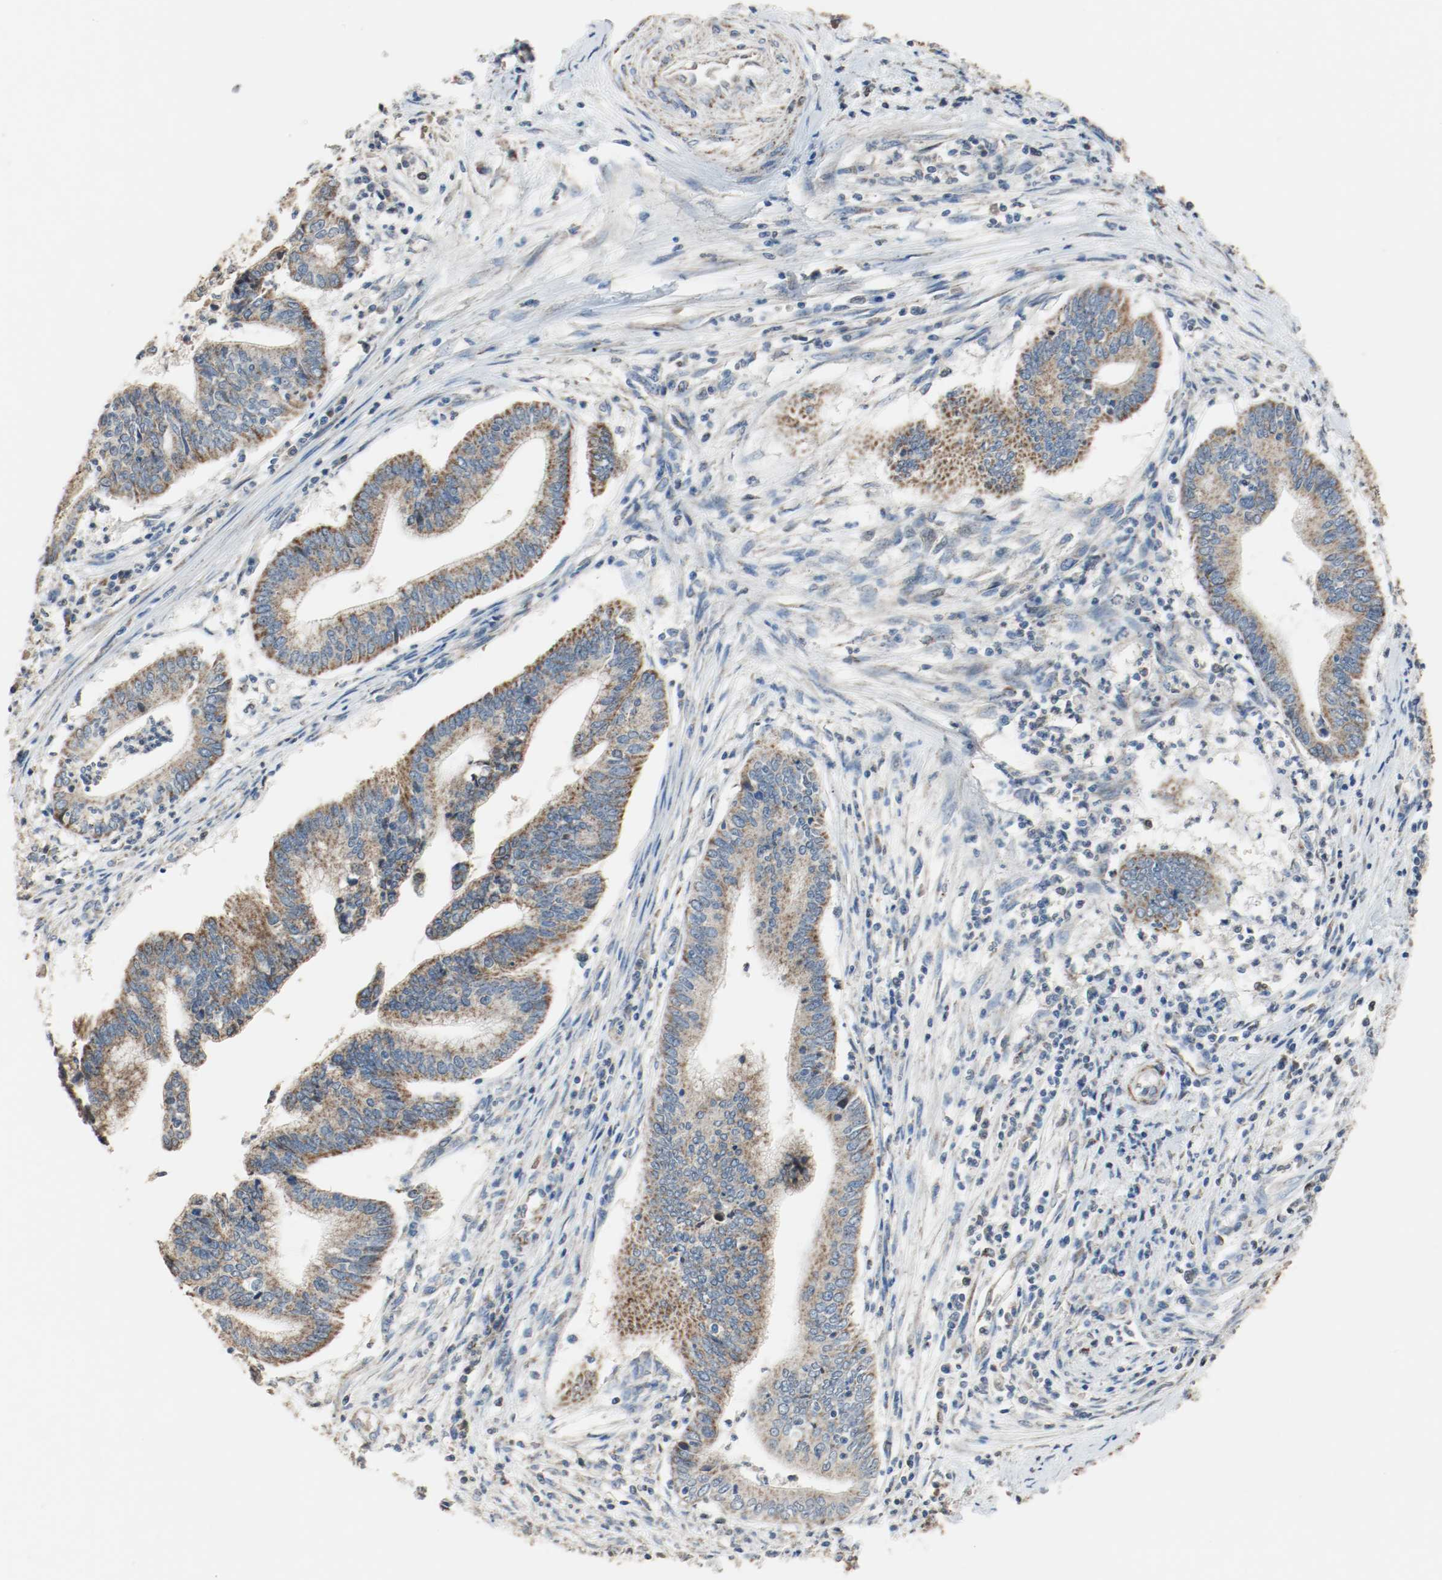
{"staining": {"intensity": "strong", "quantity": ">75%", "location": "cytoplasmic/membranous"}, "tissue": "cervical cancer", "cell_type": "Tumor cells", "image_type": "cancer", "snomed": [{"axis": "morphology", "description": "Adenocarcinoma, NOS"}, {"axis": "topography", "description": "Cervix"}], "caption": "Tumor cells display strong cytoplasmic/membranous expression in about >75% of cells in cervical cancer (adenocarcinoma).", "gene": "ALDH4A1", "patient": {"sex": "female", "age": 36}}